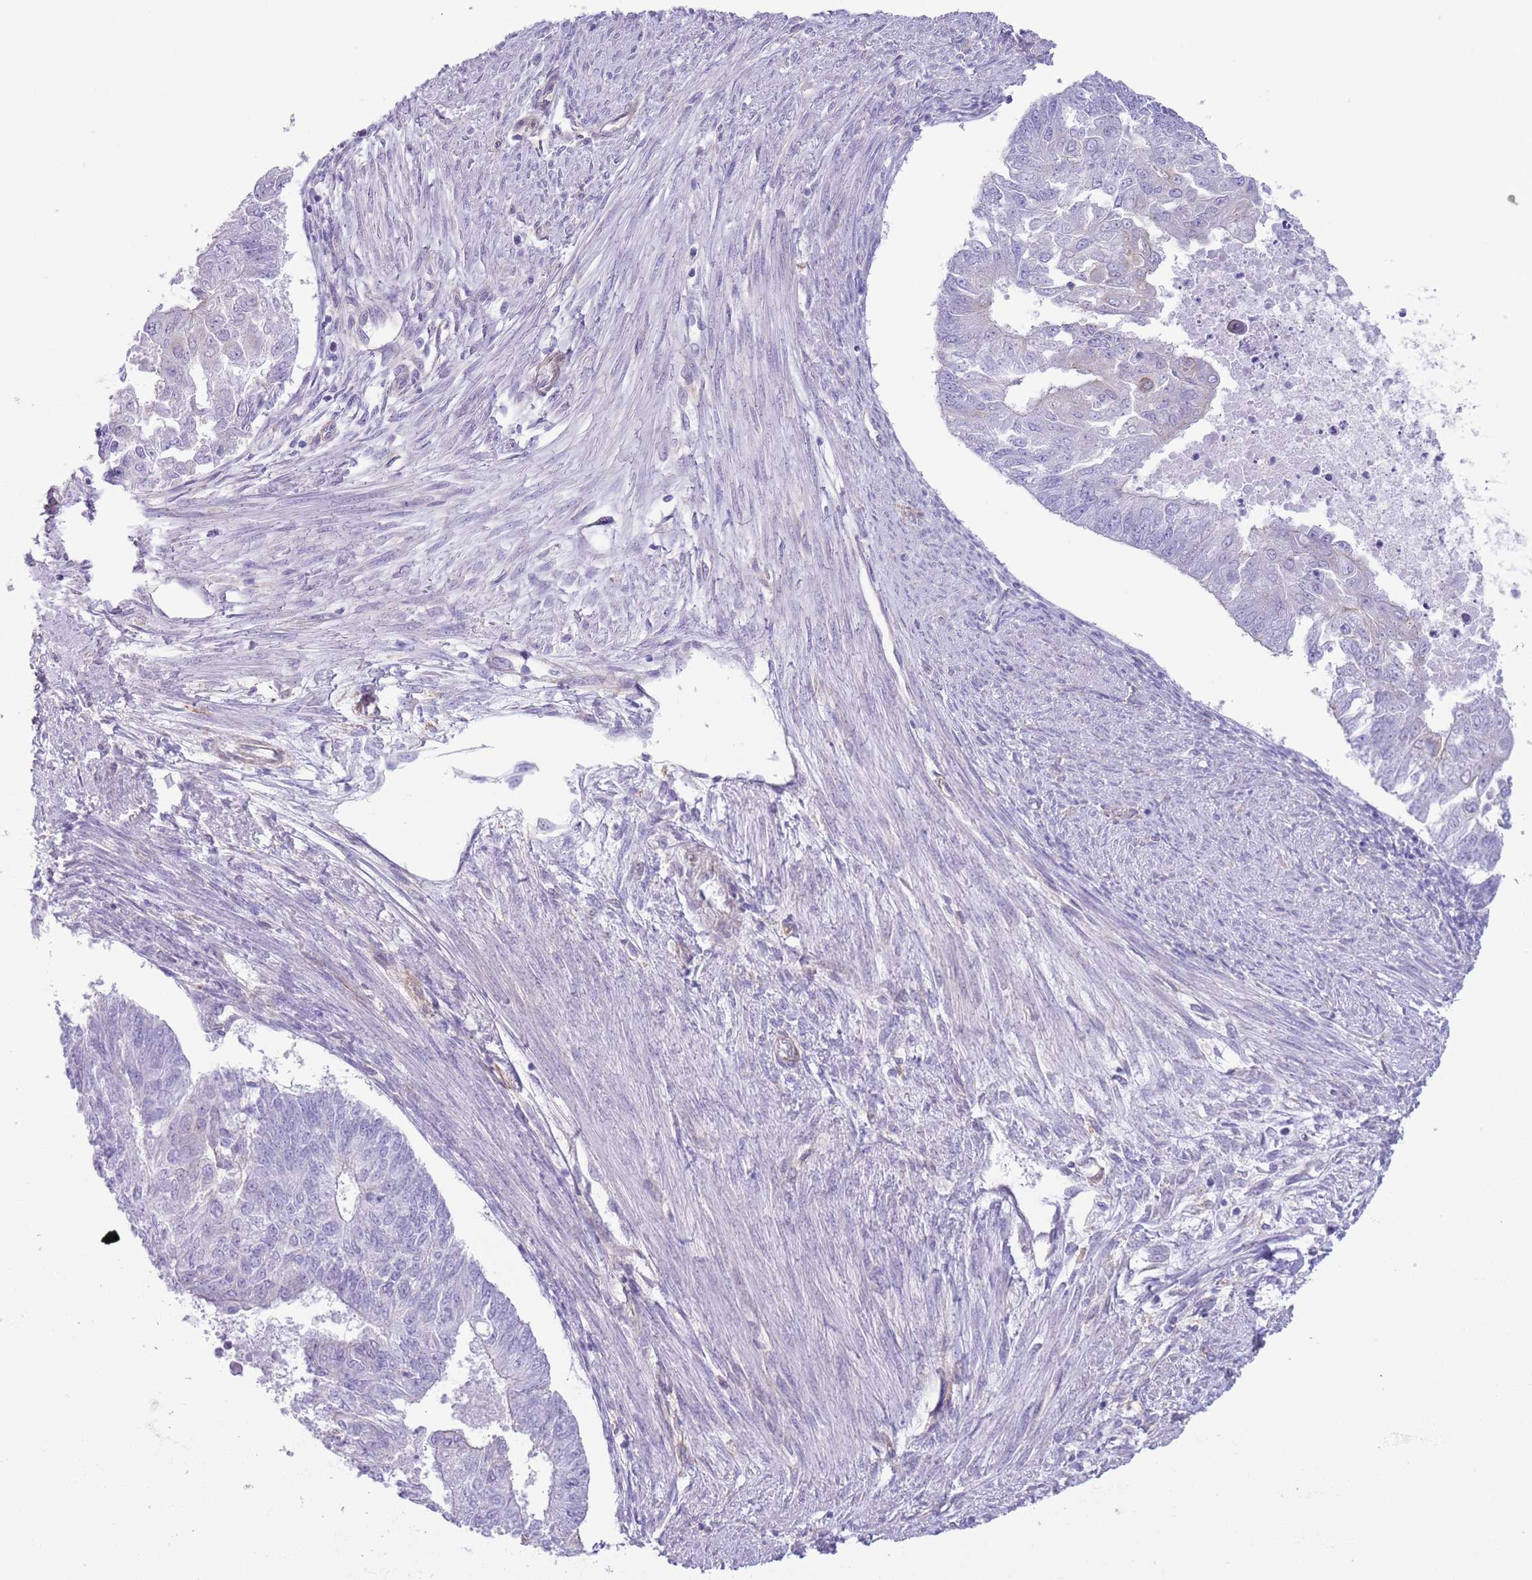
{"staining": {"intensity": "negative", "quantity": "none", "location": "none"}, "tissue": "endometrial cancer", "cell_type": "Tumor cells", "image_type": "cancer", "snomed": [{"axis": "morphology", "description": "Adenocarcinoma, NOS"}, {"axis": "topography", "description": "Endometrium"}], "caption": "An immunohistochemistry (IHC) photomicrograph of endometrial adenocarcinoma is shown. There is no staining in tumor cells of endometrial adenocarcinoma. (Brightfield microscopy of DAB (3,3'-diaminobenzidine) IHC at high magnification).", "gene": "RBP3", "patient": {"sex": "female", "age": 32}}